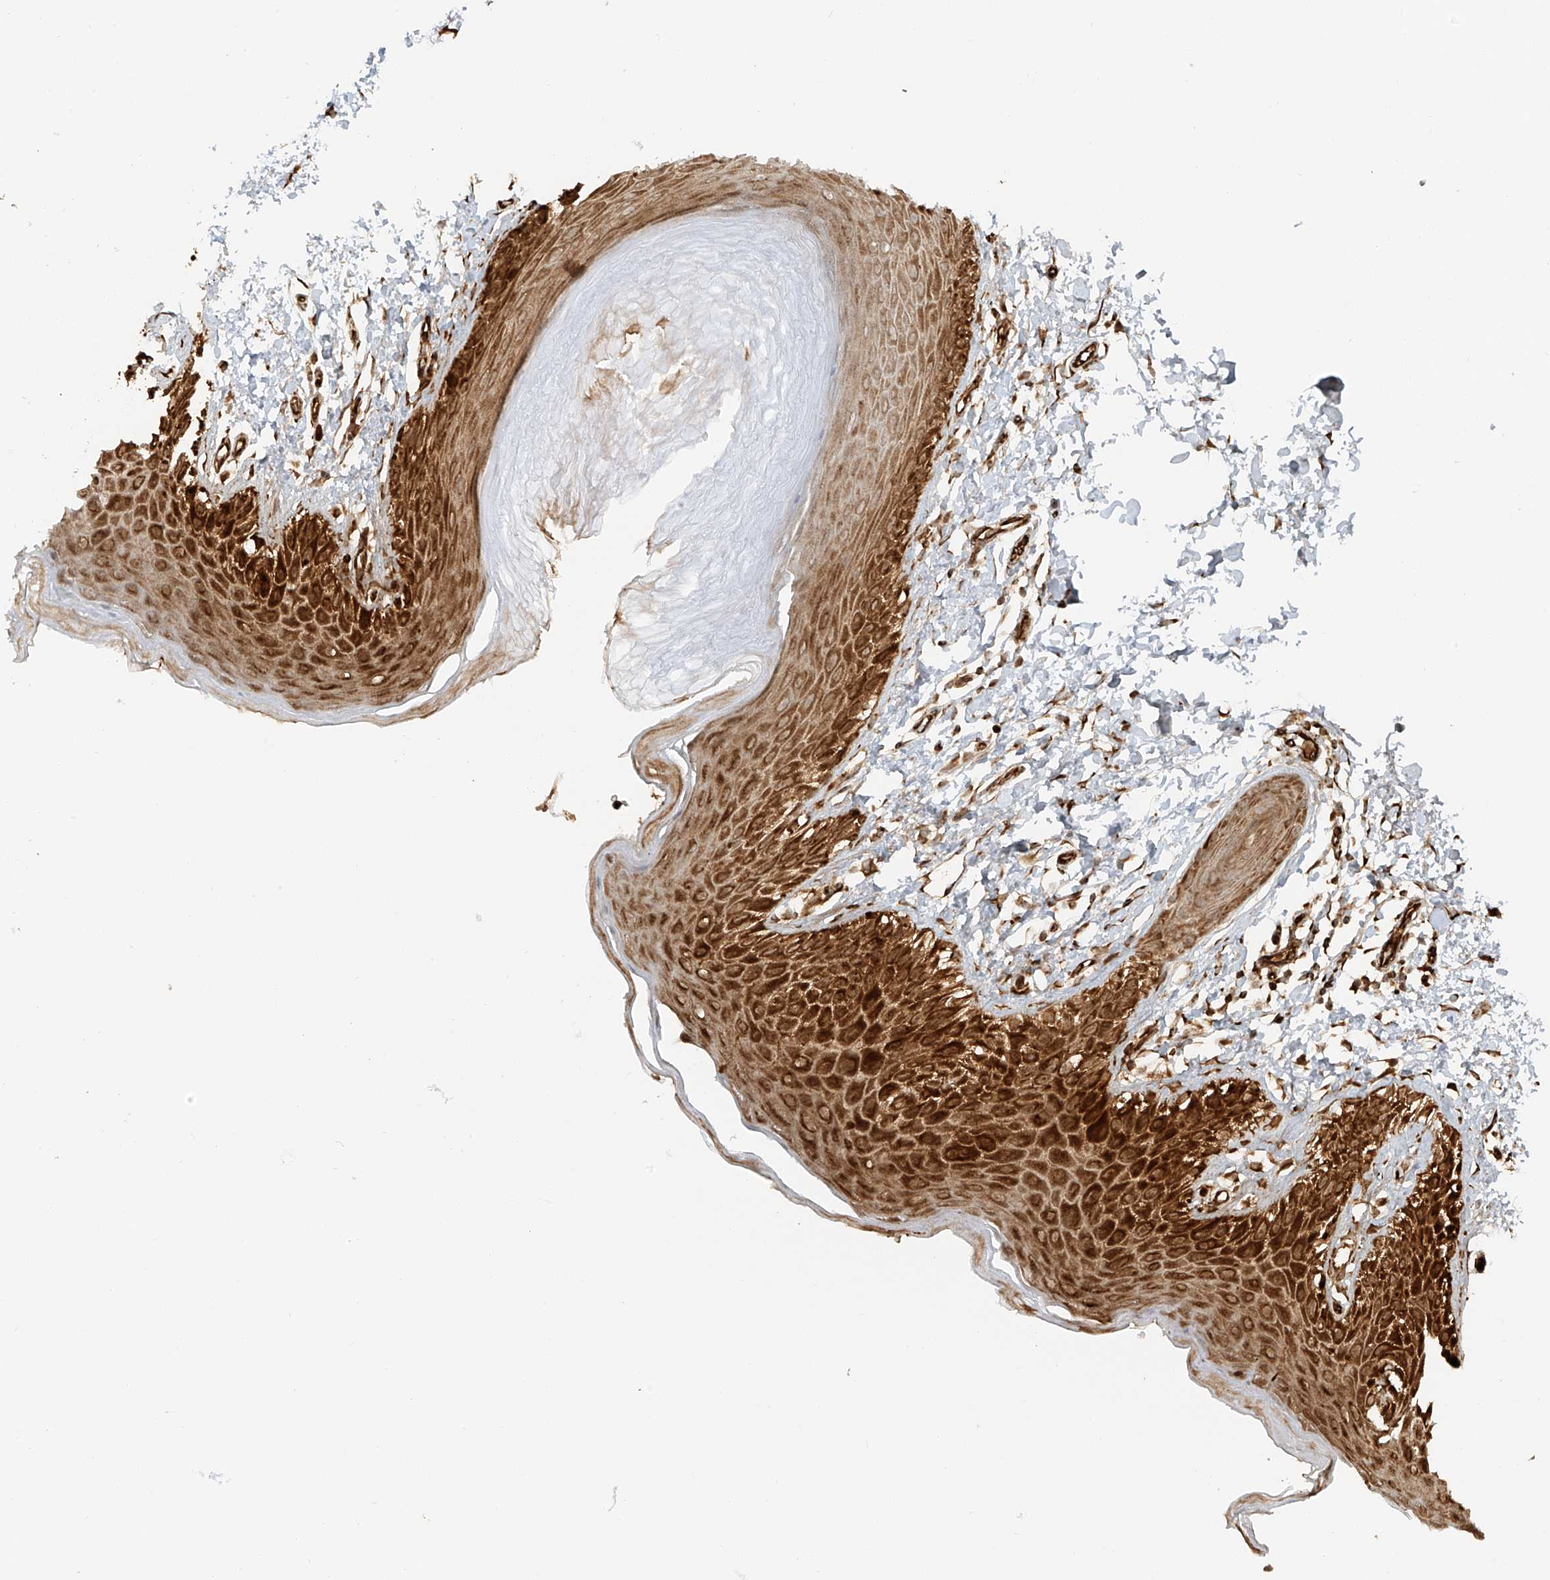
{"staining": {"intensity": "strong", "quantity": "25%-75%", "location": "cytoplasmic/membranous"}, "tissue": "skin", "cell_type": "Epidermal cells", "image_type": "normal", "snomed": [{"axis": "morphology", "description": "Normal tissue, NOS"}, {"axis": "topography", "description": "Anal"}], "caption": "A high amount of strong cytoplasmic/membranous expression is identified in approximately 25%-75% of epidermal cells in normal skin.", "gene": "MIPEP", "patient": {"sex": "male", "age": 44}}